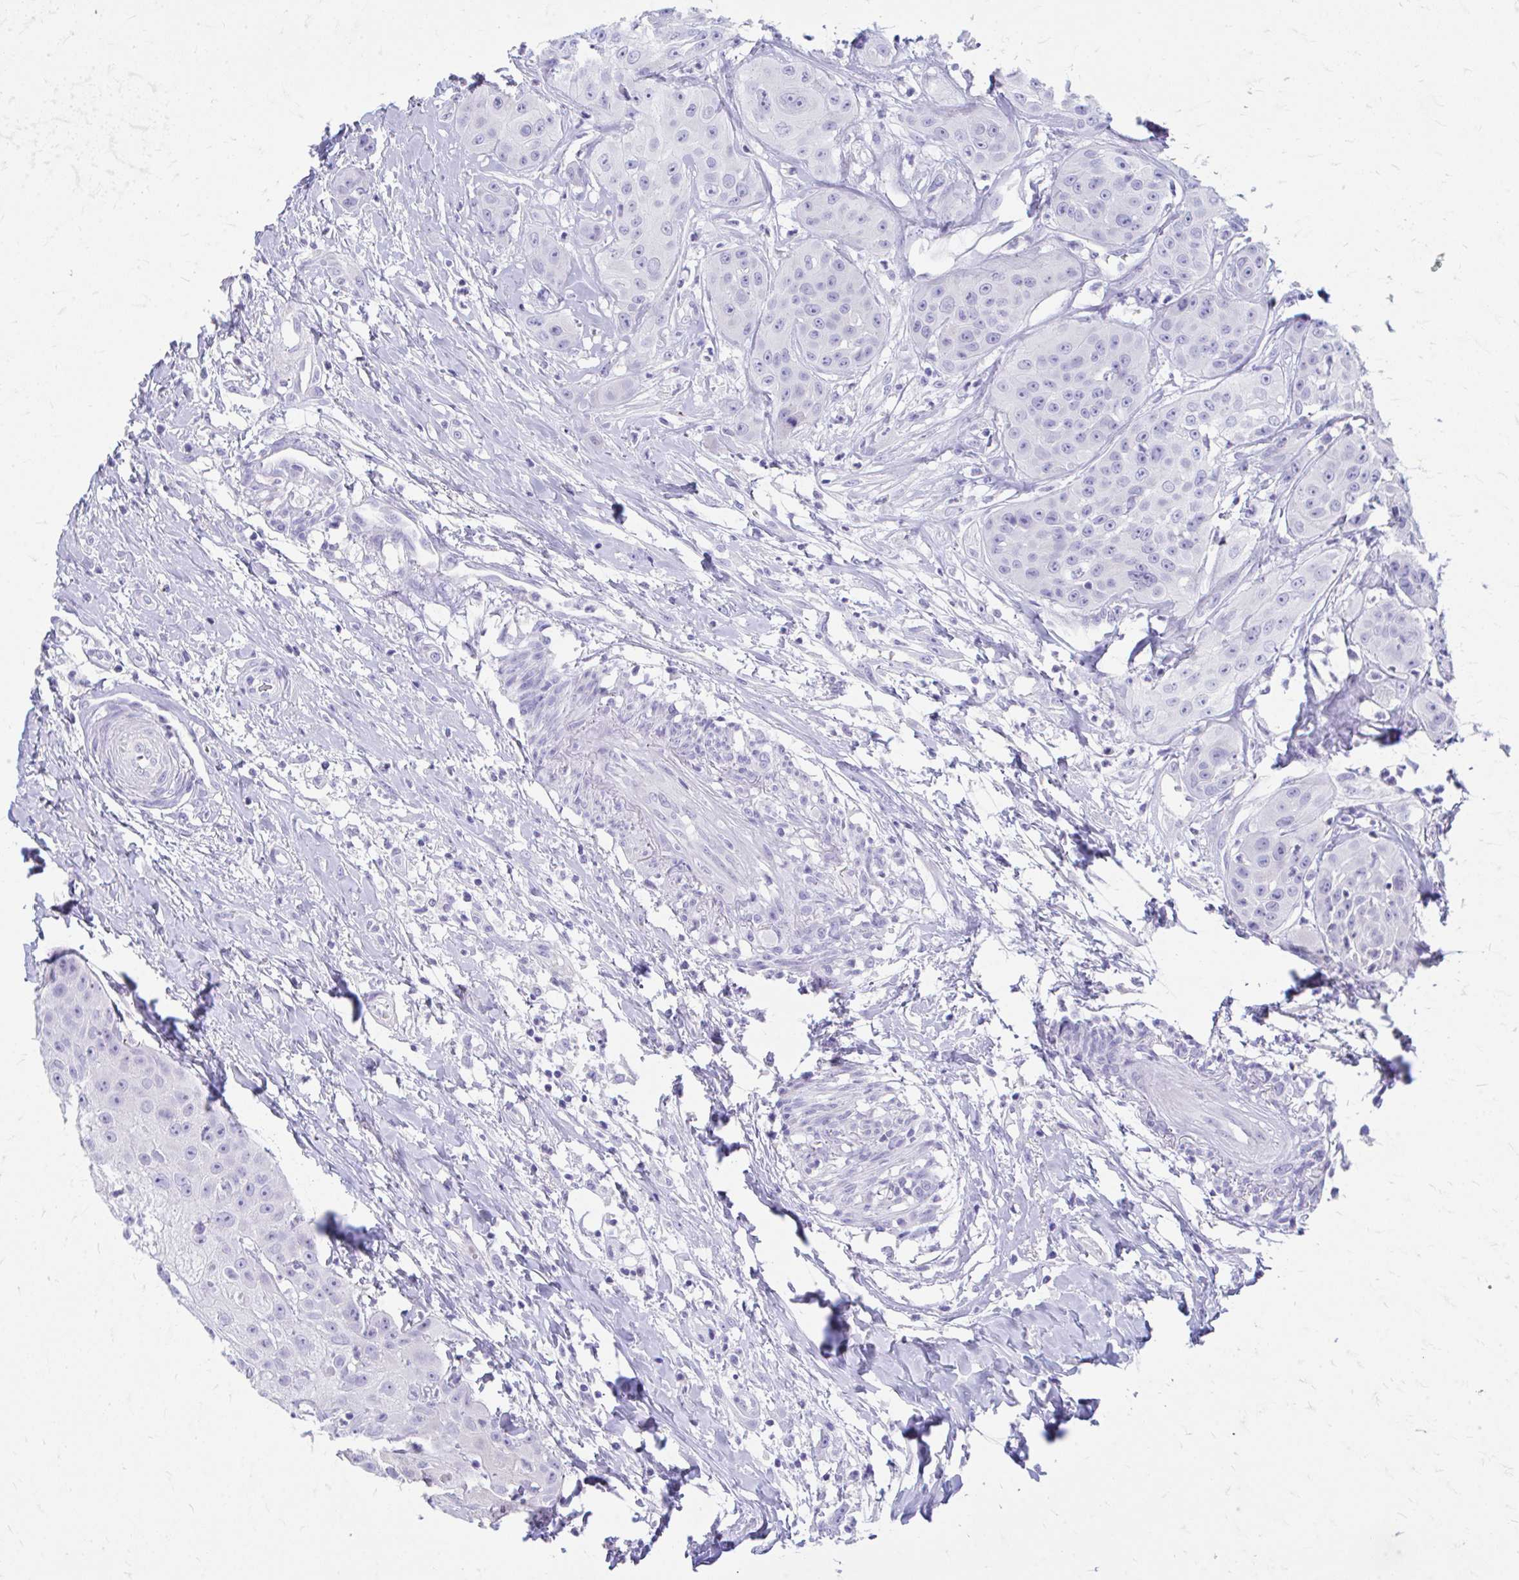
{"staining": {"intensity": "negative", "quantity": "none", "location": "none"}, "tissue": "head and neck cancer", "cell_type": "Tumor cells", "image_type": "cancer", "snomed": [{"axis": "morphology", "description": "Squamous cell carcinoma, NOS"}, {"axis": "topography", "description": "Head-Neck"}], "caption": "The histopathology image reveals no significant expression in tumor cells of head and neck cancer (squamous cell carcinoma).", "gene": "KRIT1", "patient": {"sex": "male", "age": 83}}